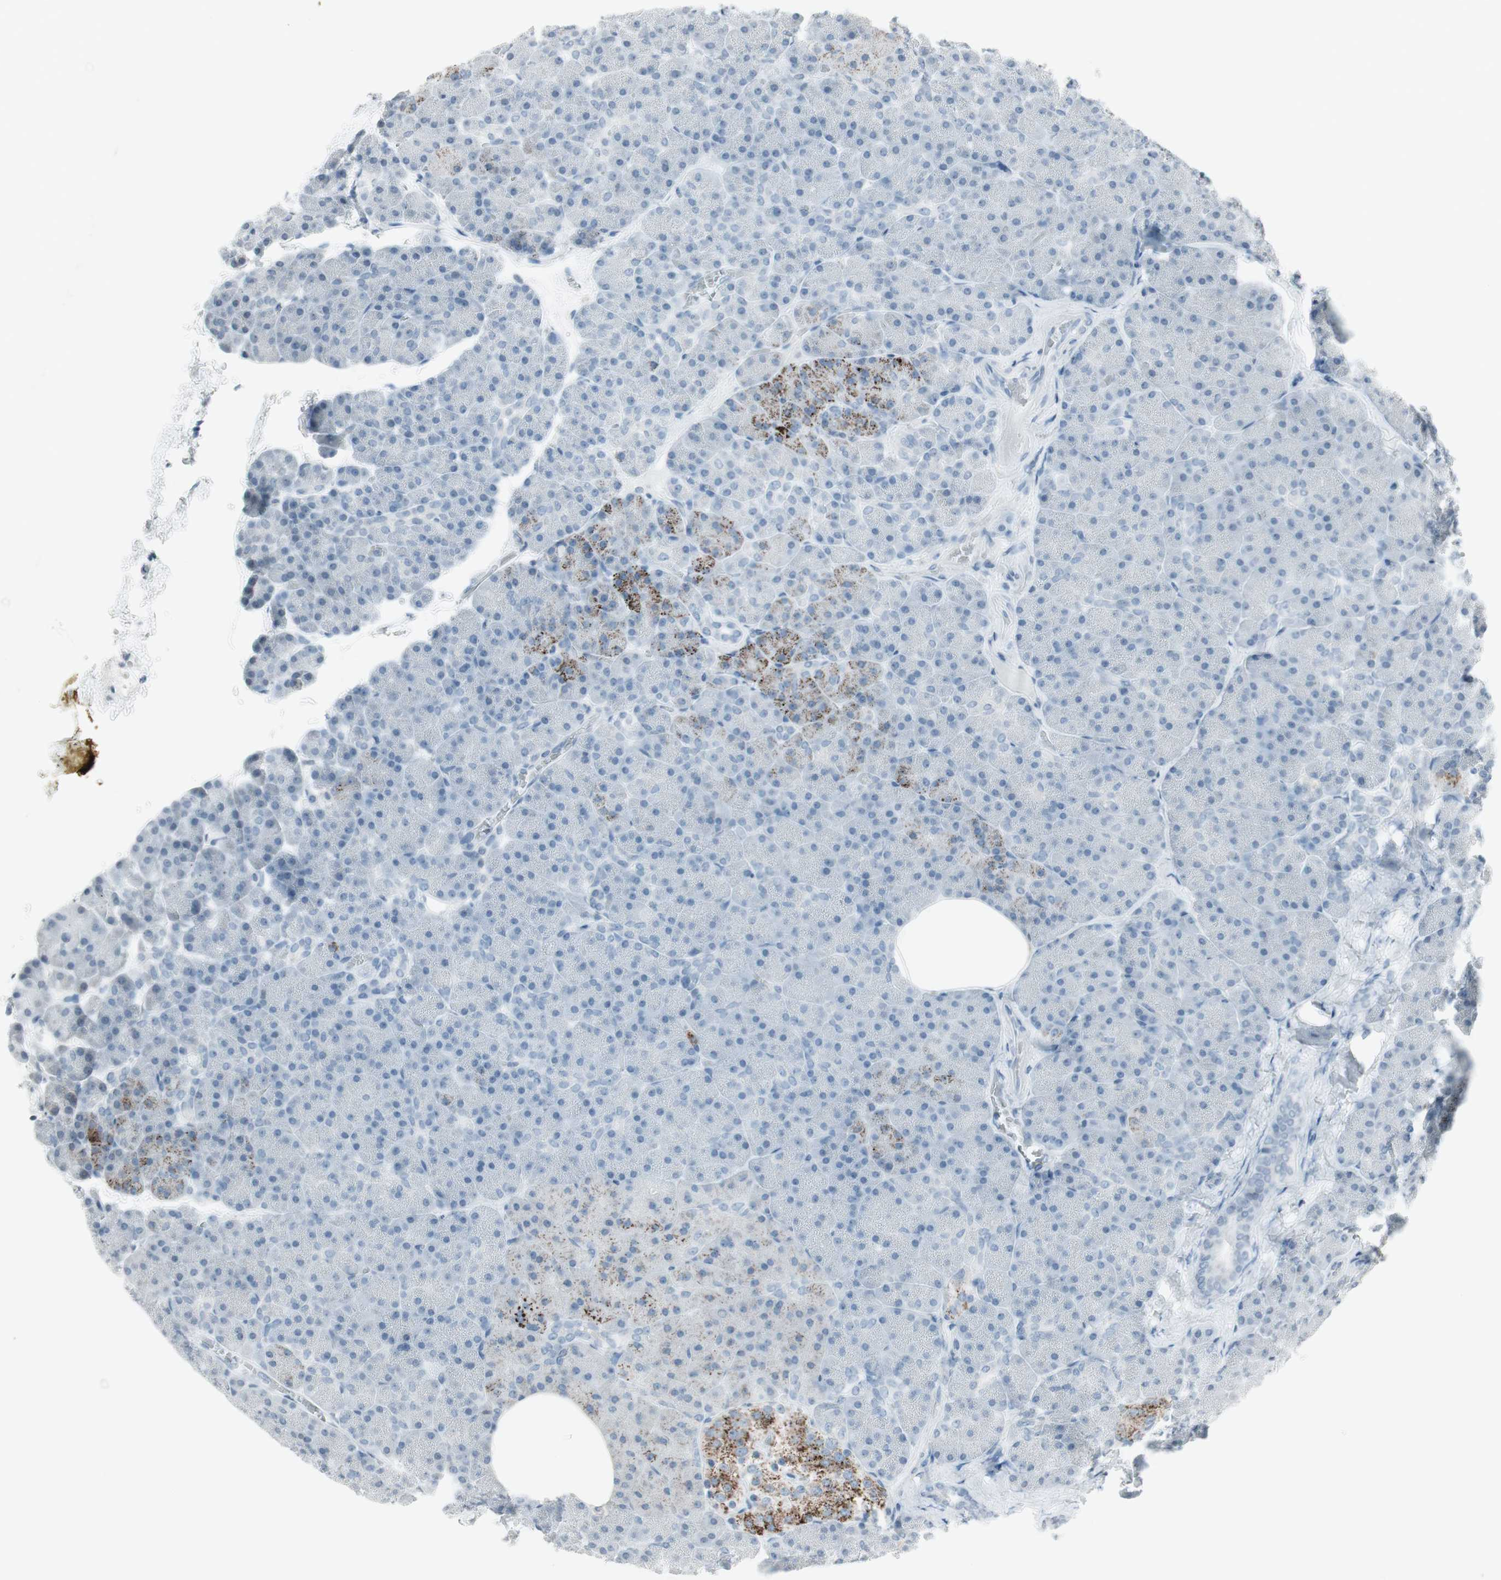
{"staining": {"intensity": "negative", "quantity": "none", "location": "none"}, "tissue": "pancreas", "cell_type": "Exocrine glandular cells", "image_type": "normal", "snomed": [{"axis": "morphology", "description": "Normal tissue, NOS"}, {"axis": "topography", "description": "Pancreas"}], "caption": "A photomicrograph of human pancreas is negative for staining in exocrine glandular cells. (Stains: DAB (3,3'-diaminobenzidine) immunohistochemistry (IHC) with hematoxylin counter stain, Microscopy: brightfield microscopy at high magnification).", "gene": "ARG2", "patient": {"sex": "female", "age": 35}}